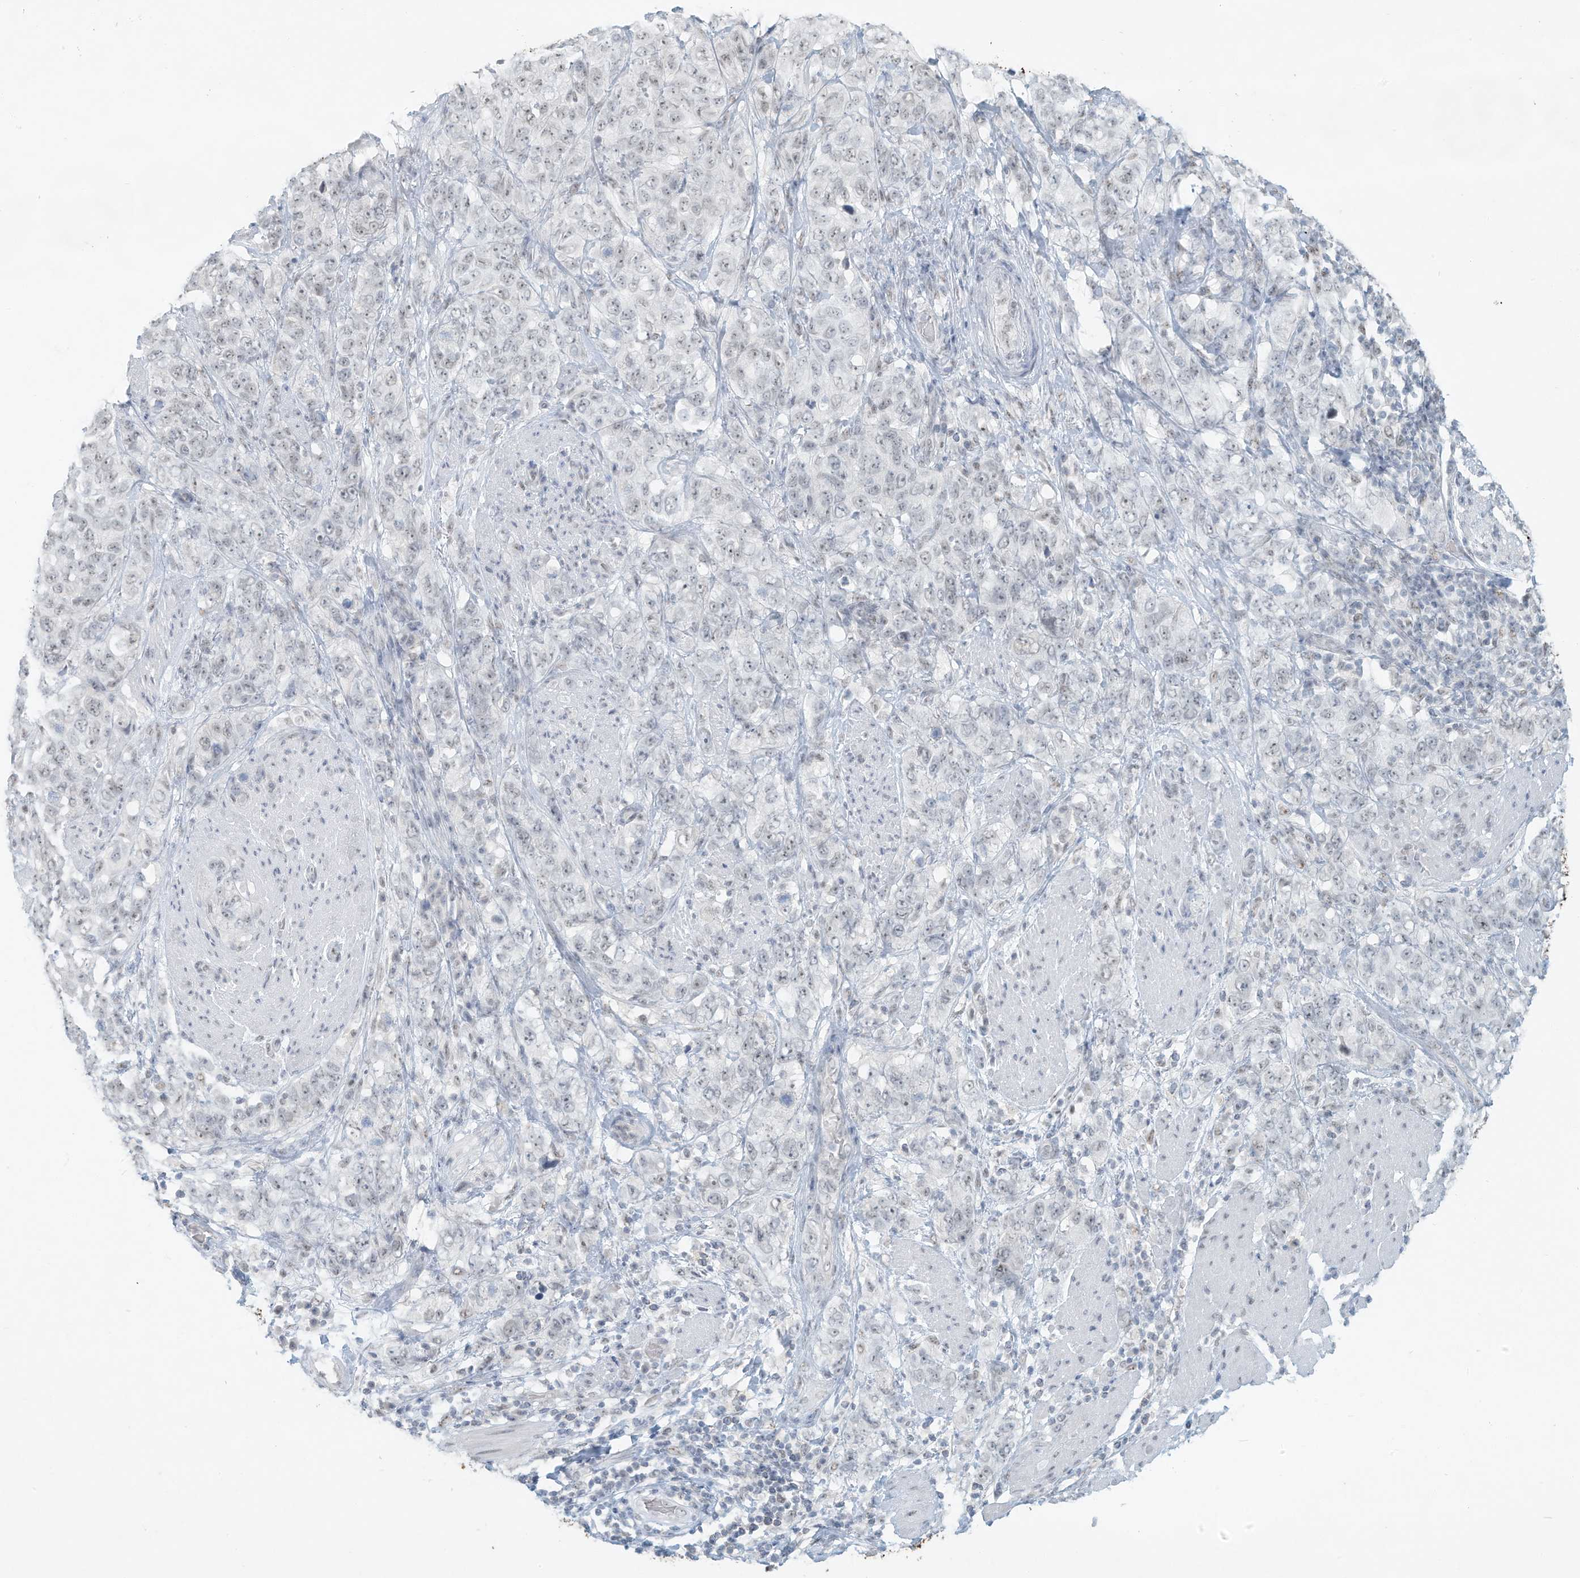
{"staining": {"intensity": "negative", "quantity": "none", "location": "none"}, "tissue": "stomach cancer", "cell_type": "Tumor cells", "image_type": "cancer", "snomed": [{"axis": "morphology", "description": "Adenocarcinoma, NOS"}, {"axis": "topography", "description": "Stomach"}], "caption": "Adenocarcinoma (stomach) was stained to show a protein in brown. There is no significant expression in tumor cells.", "gene": "PGC", "patient": {"sex": "male", "age": 48}}